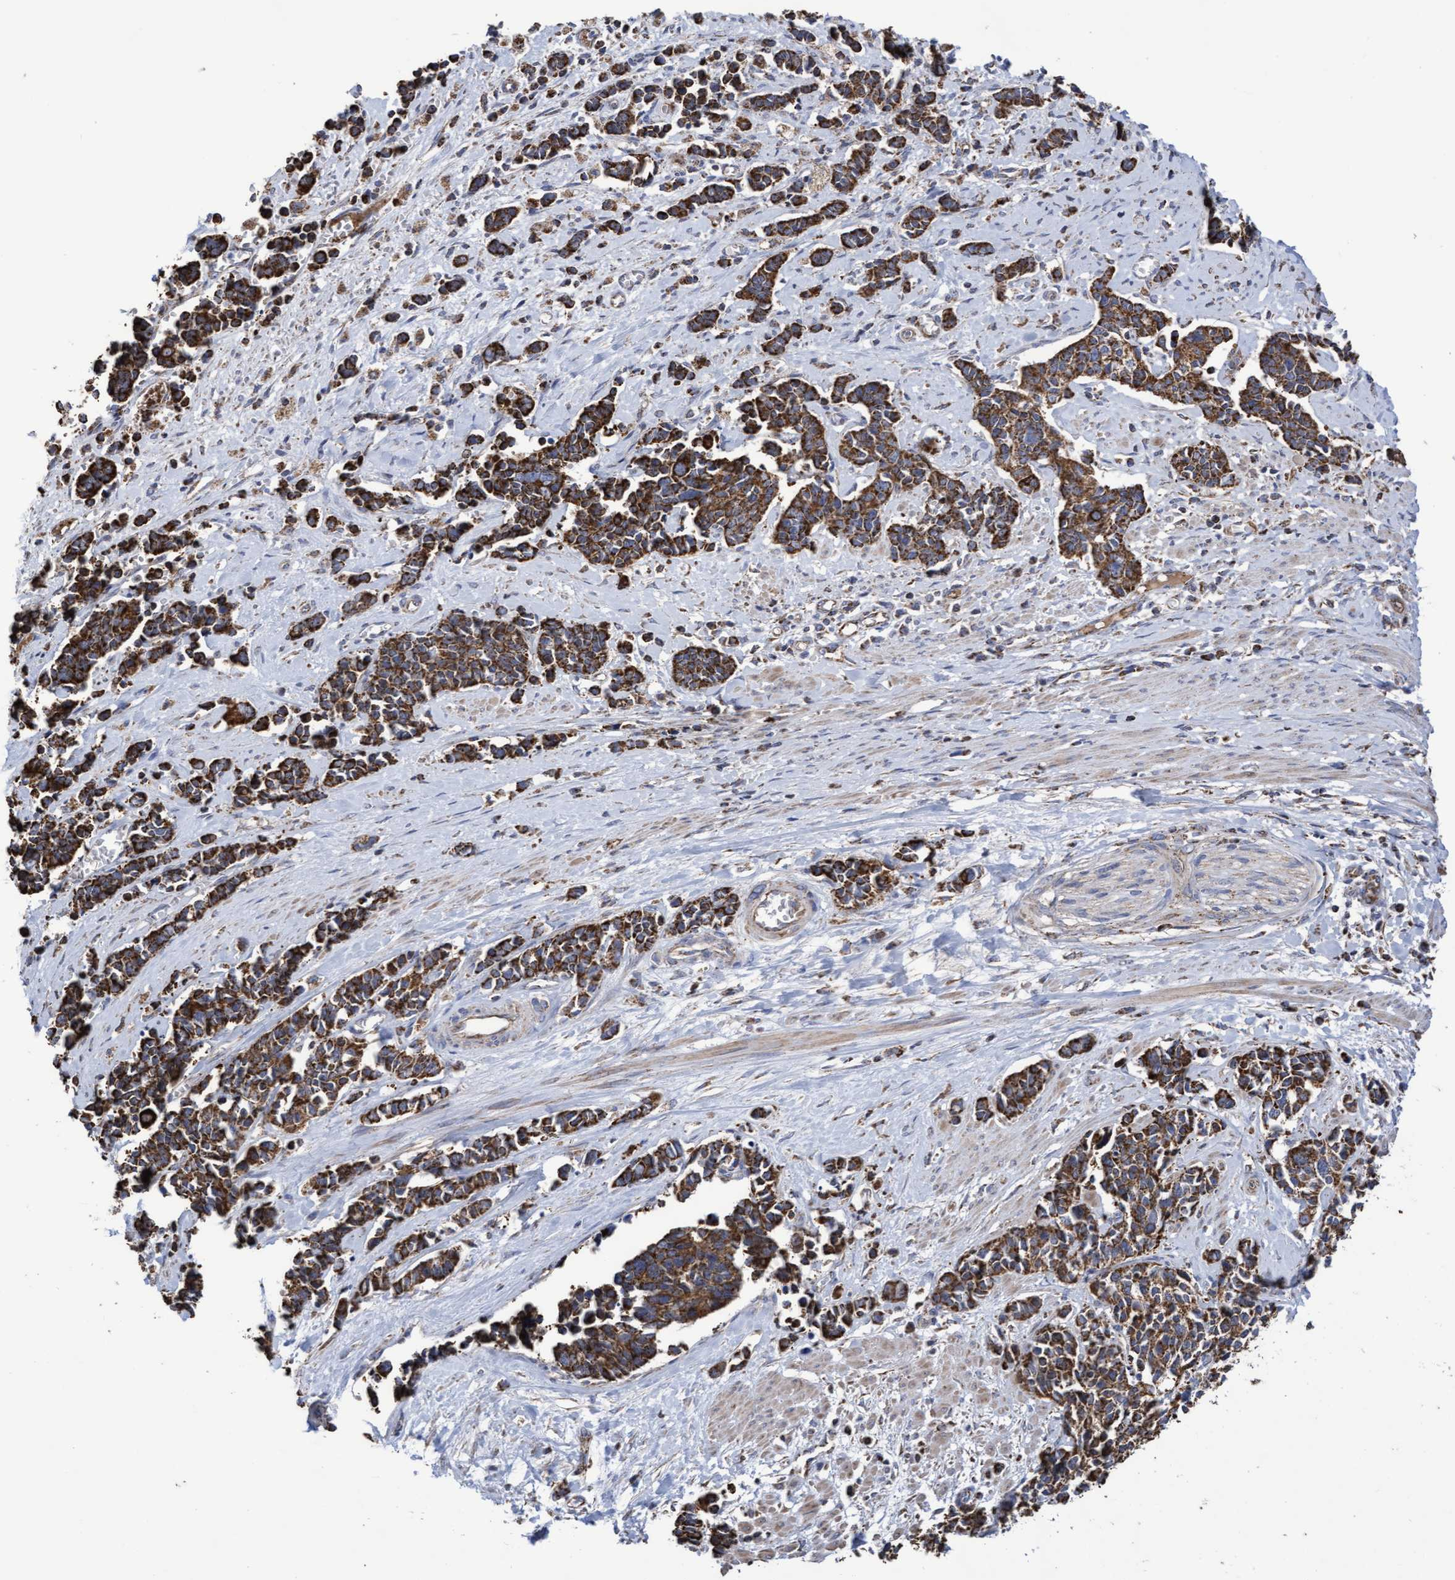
{"staining": {"intensity": "strong", "quantity": ">75%", "location": "cytoplasmic/membranous"}, "tissue": "cervical cancer", "cell_type": "Tumor cells", "image_type": "cancer", "snomed": [{"axis": "morphology", "description": "Squamous cell carcinoma, NOS"}, {"axis": "topography", "description": "Cervix"}], "caption": "Human cervical squamous cell carcinoma stained with a brown dye displays strong cytoplasmic/membranous positive staining in about >75% of tumor cells.", "gene": "COBL", "patient": {"sex": "female", "age": 35}}